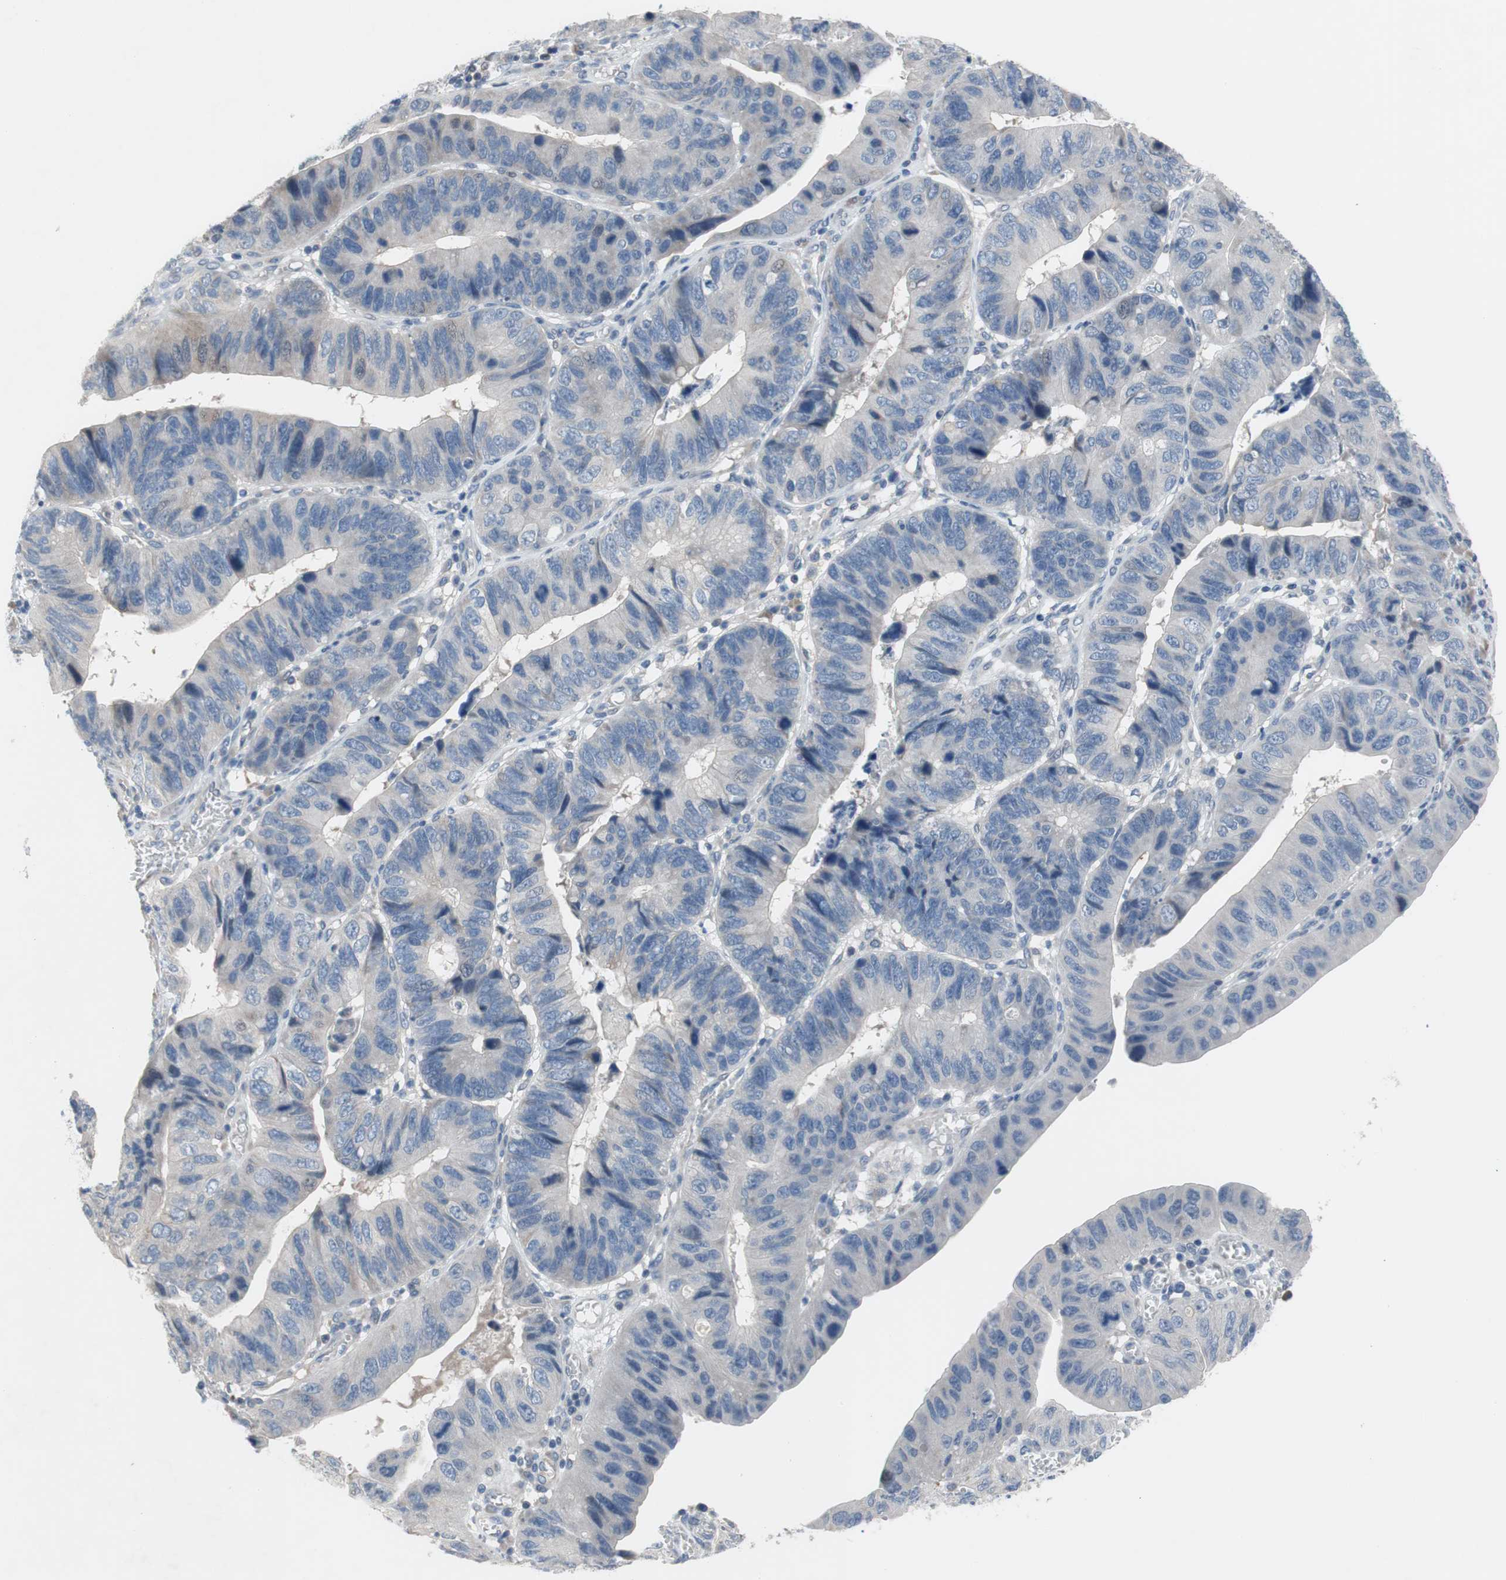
{"staining": {"intensity": "negative", "quantity": "none", "location": "none"}, "tissue": "stomach cancer", "cell_type": "Tumor cells", "image_type": "cancer", "snomed": [{"axis": "morphology", "description": "Adenocarcinoma, NOS"}, {"axis": "topography", "description": "Stomach"}], "caption": "Adenocarcinoma (stomach) was stained to show a protein in brown. There is no significant expression in tumor cells.", "gene": "TACR3", "patient": {"sex": "male", "age": 59}}